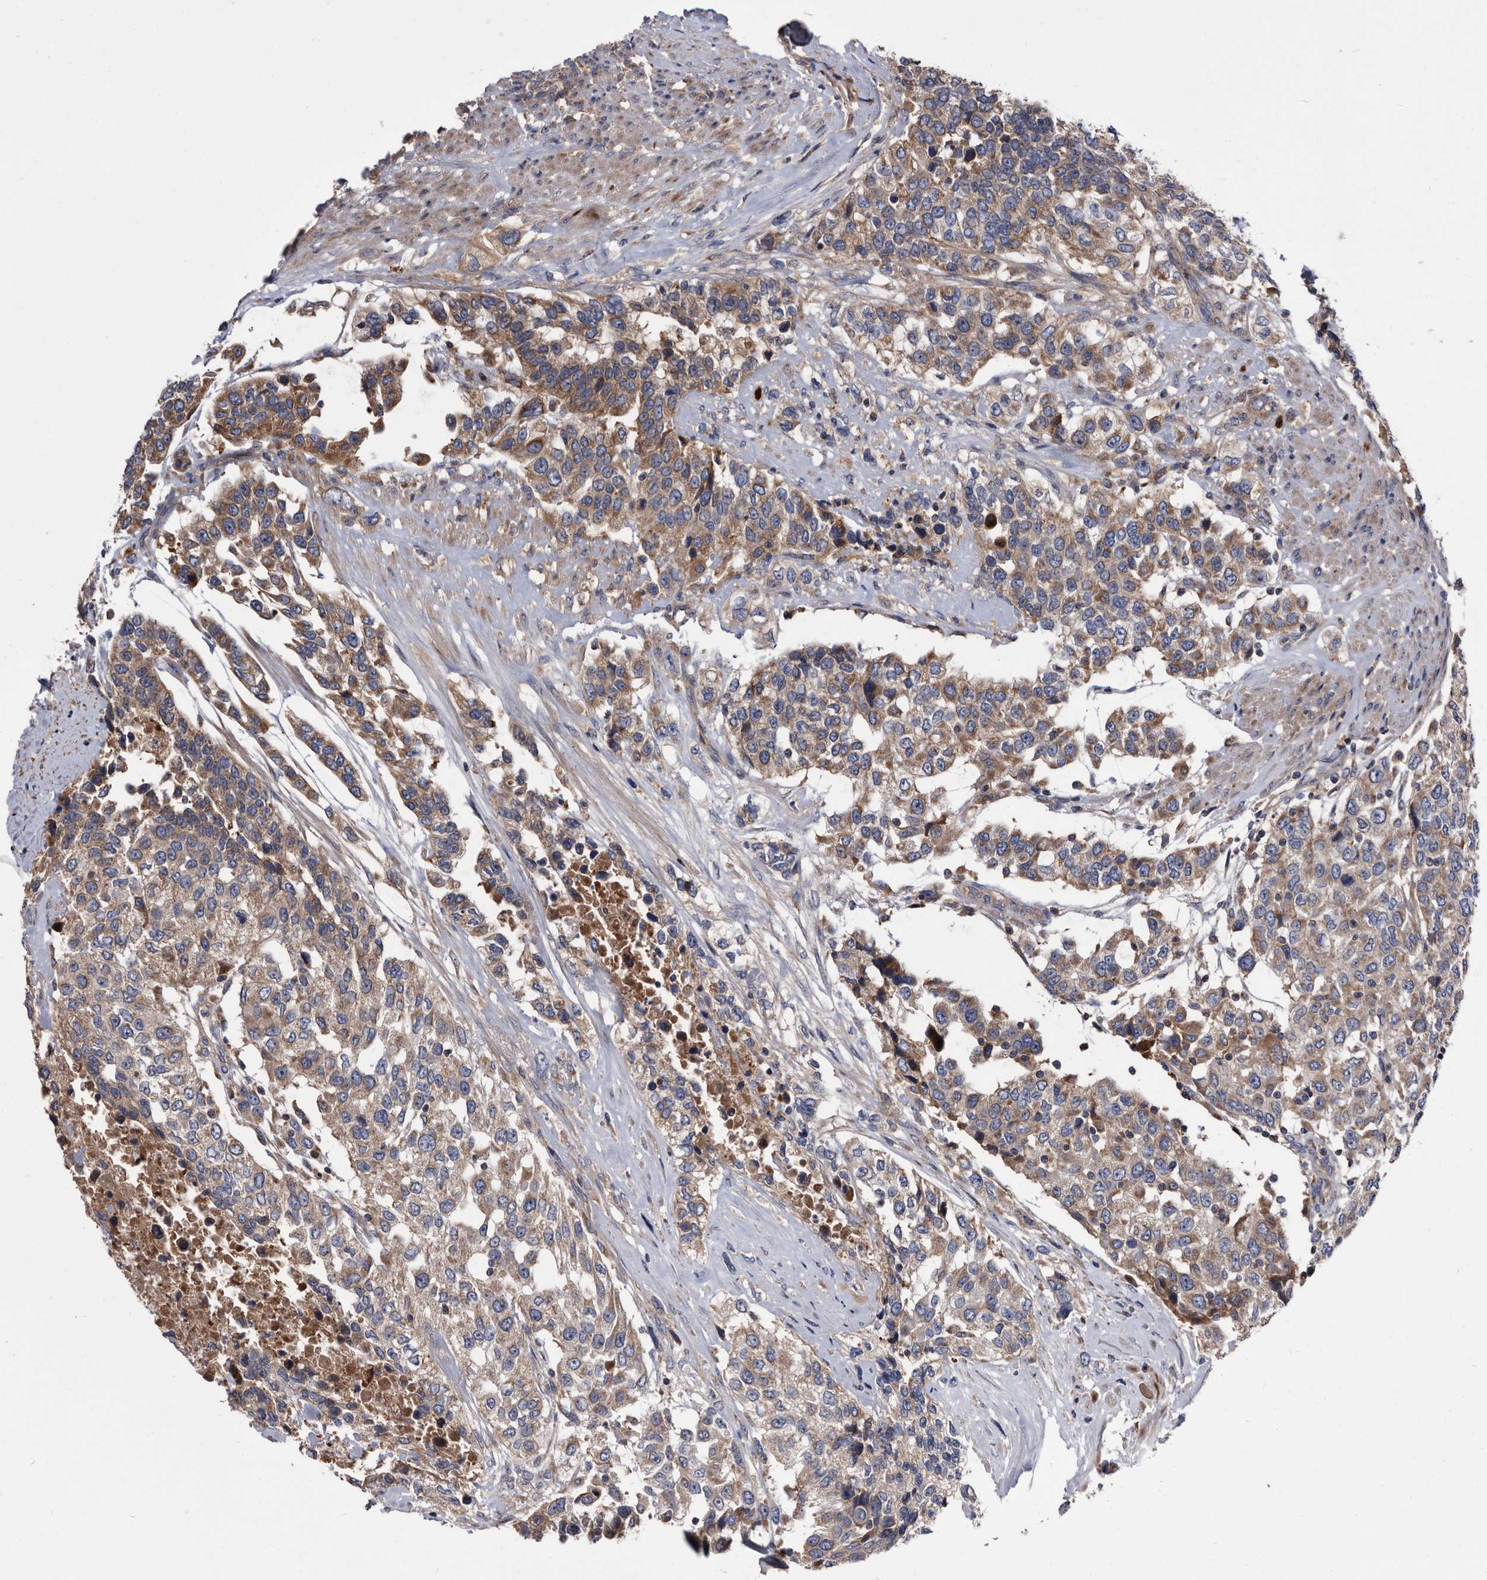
{"staining": {"intensity": "moderate", "quantity": ">75%", "location": "cytoplasmic/membranous"}, "tissue": "urothelial cancer", "cell_type": "Tumor cells", "image_type": "cancer", "snomed": [{"axis": "morphology", "description": "Urothelial carcinoma, High grade"}, {"axis": "topography", "description": "Urinary bladder"}], "caption": "Immunohistochemical staining of high-grade urothelial carcinoma displays moderate cytoplasmic/membranous protein expression in about >75% of tumor cells. Using DAB (3,3'-diaminobenzidine) (brown) and hematoxylin (blue) stains, captured at high magnification using brightfield microscopy.", "gene": "DTNBP1", "patient": {"sex": "female", "age": 80}}